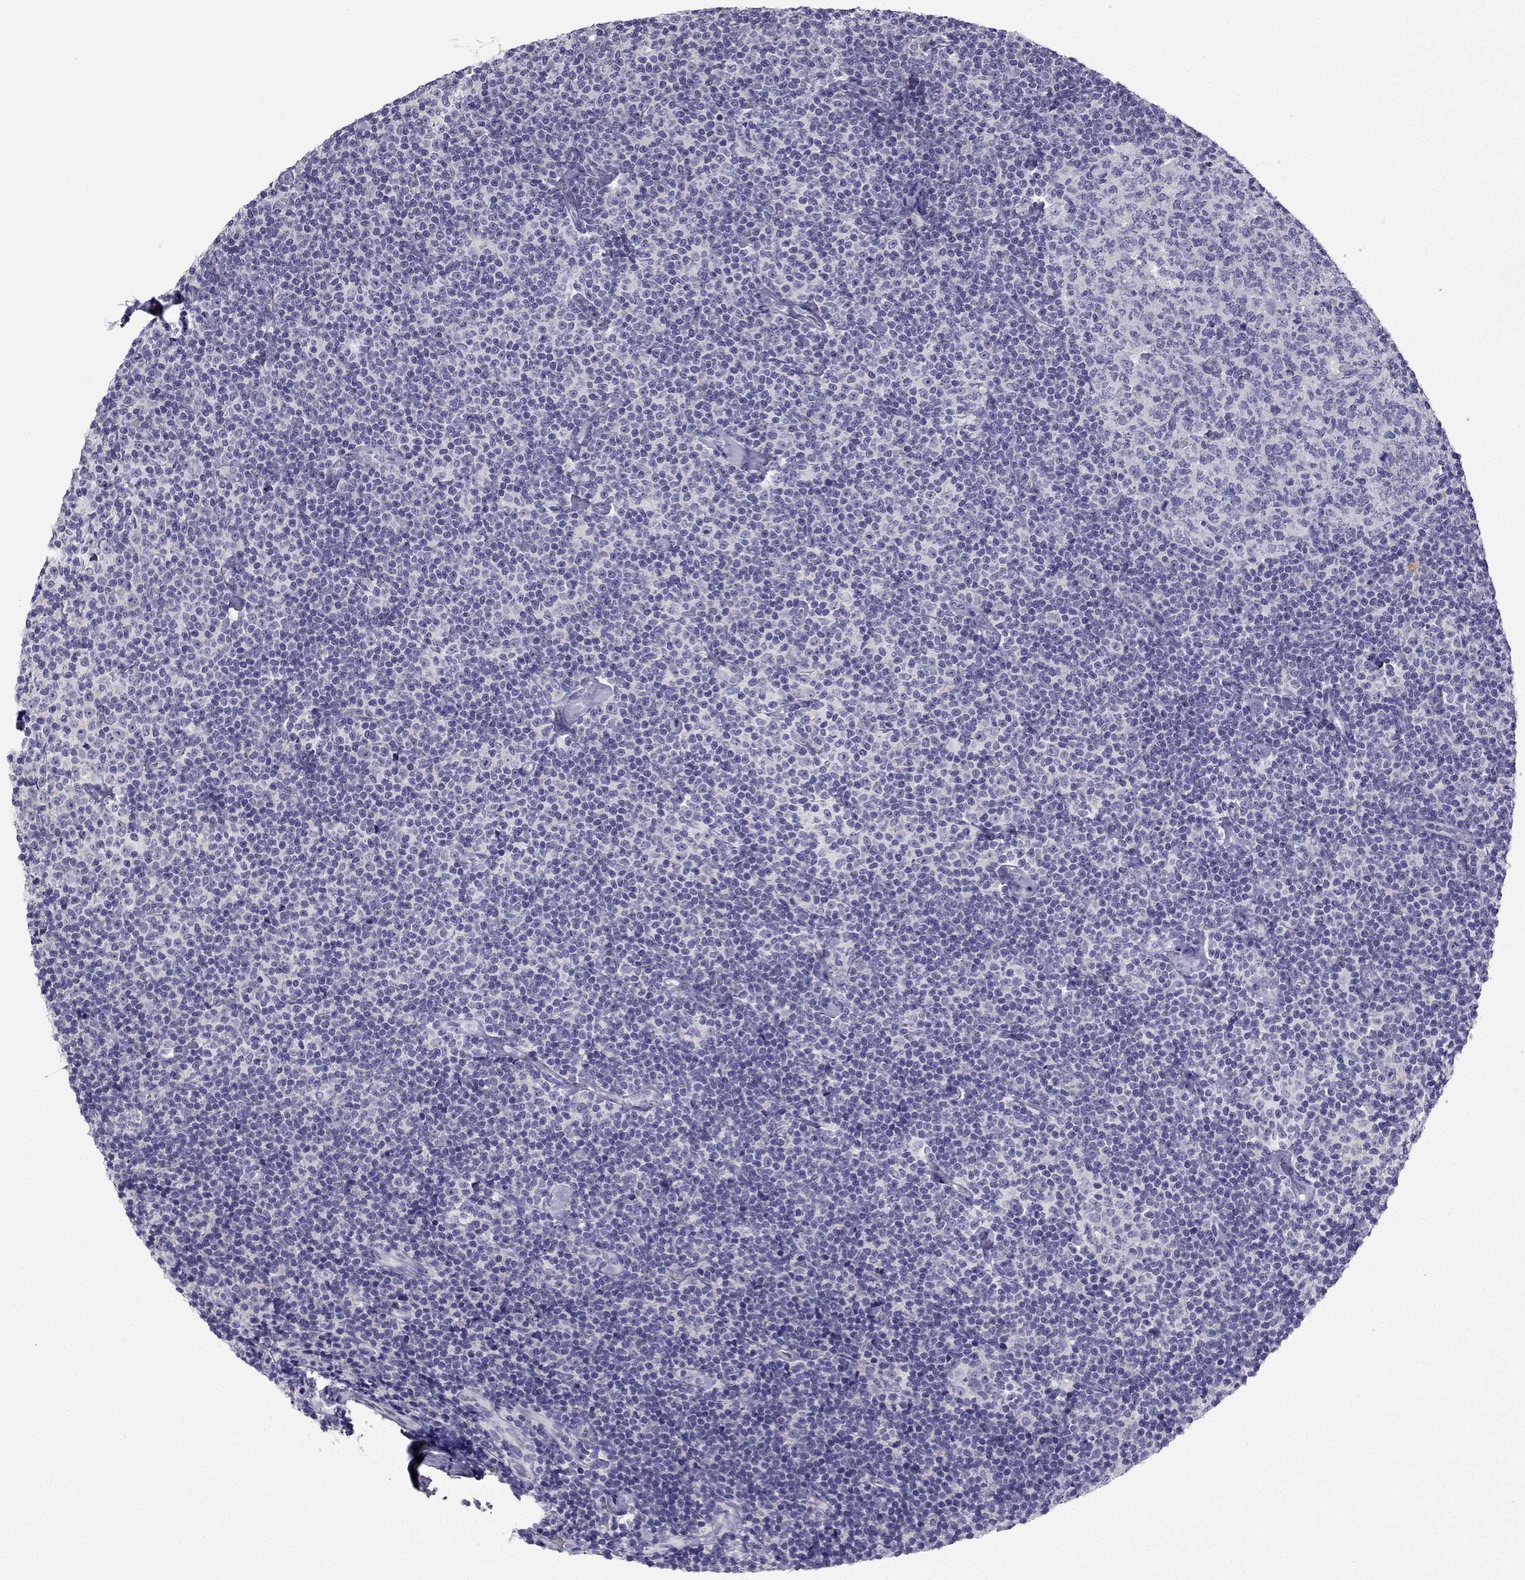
{"staining": {"intensity": "negative", "quantity": "none", "location": "none"}, "tissue": "lymphoma", "cell_type": "Tumor cells", "image_type": "cancer", "snomed": [{"axis": "morphology", "description": "Malignant lymphoma, non-Hodgkin's type, Low grade"}, {"axis": "topography", "description": "Lymph node"}], "caption": "Malignant lymphoma, non-Hodgkin's type (low-grade) was stained to show a protein in brown. There is no significant staining in tumor cells. (DAB (3,3'-diaminobenzidine) immunohistochemistry (IHC) with hematoxylin counter stain).", "gene": "LMTK3", "patient": {"sex": "male", "age": 81}}